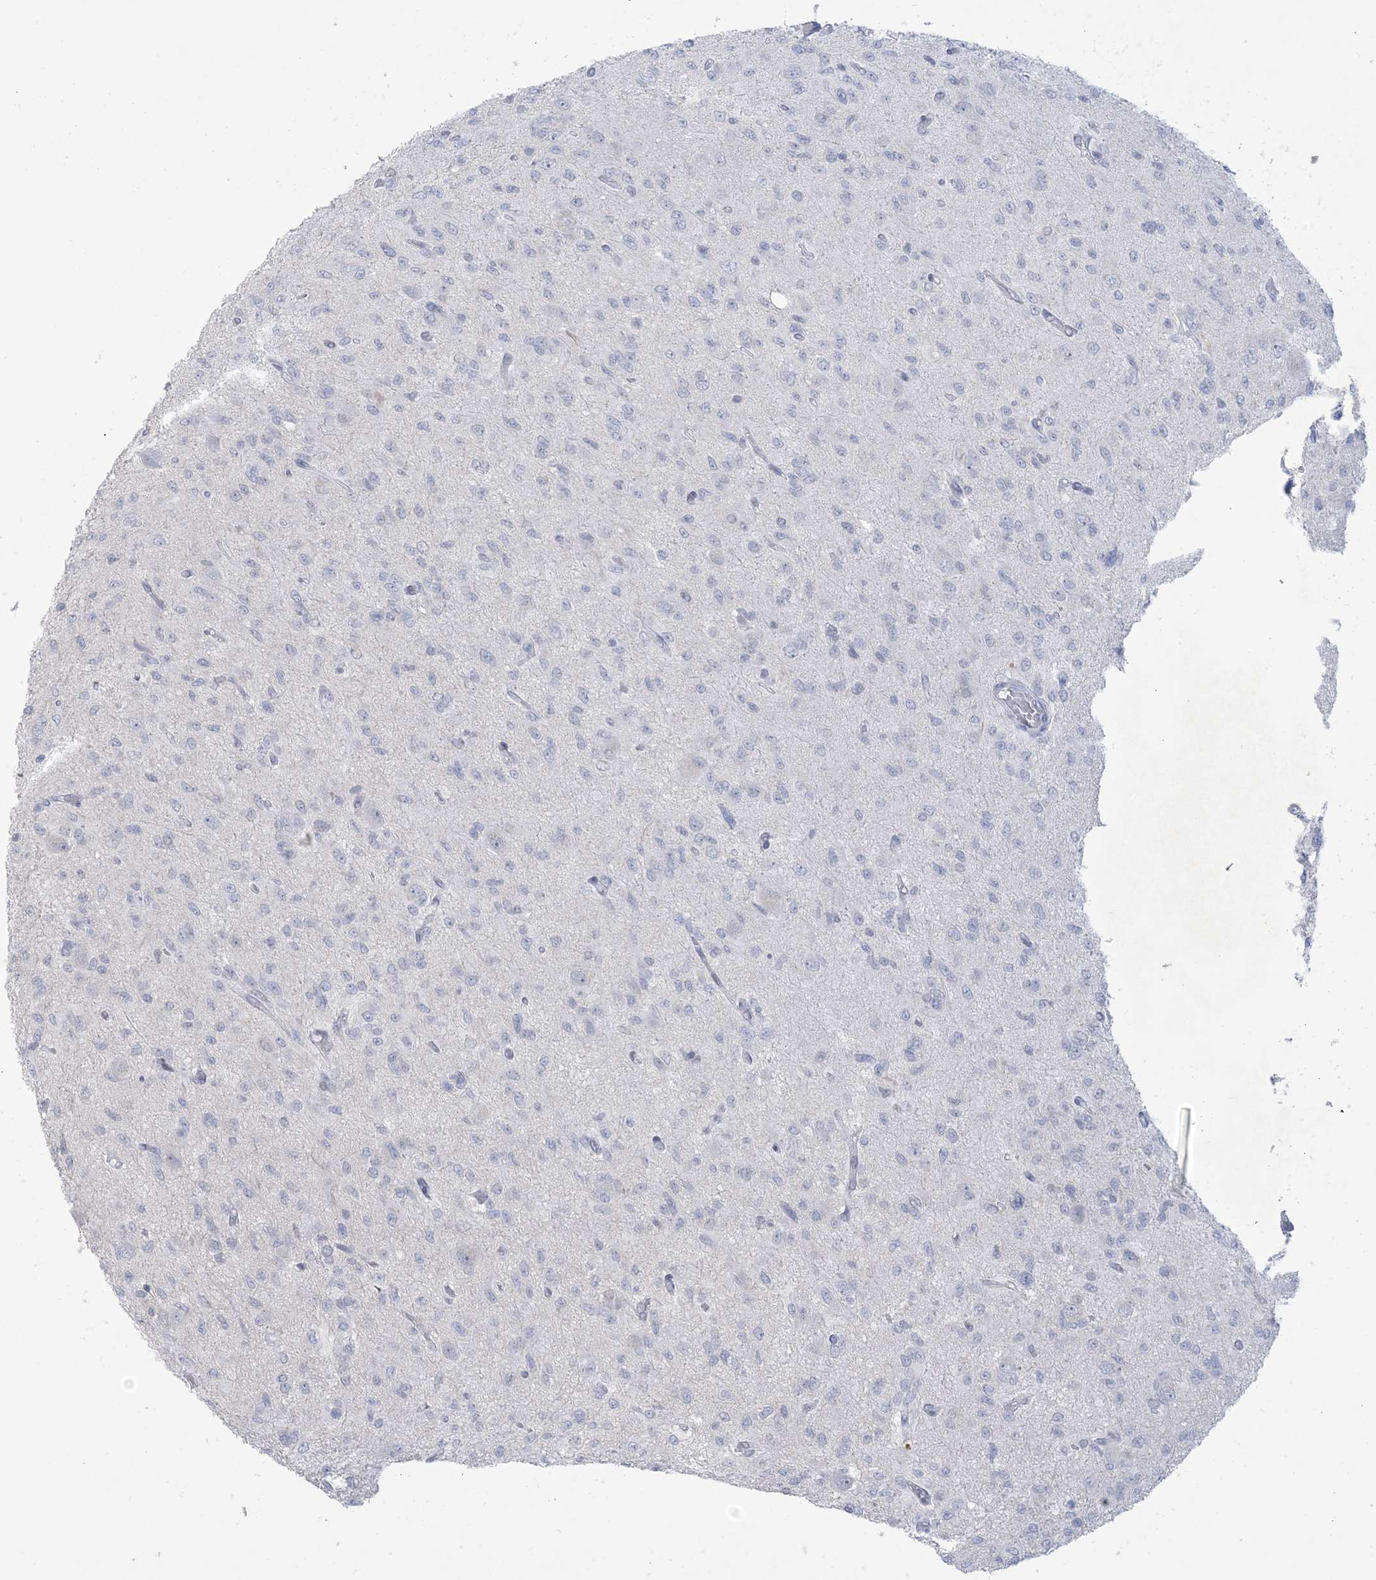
{"staining": {"intensity": "negative", "quantity": "none", "location": "none"}, "tissue": "glioma", "cell_type": "Tumor cells", "image_type": "cancer", "snomed": [{"axis": "morphology", "description": "Glioma, malignant, High grade"}, {"axis": "topography", "description": "Brain"}], "caption": "Immunohistochemical staining of human malignant high-grade glioma demonstrates no significant staining in tumor cells.", "gene": "HOMEZ", "patient": {"sex": "female", "age": 59}}